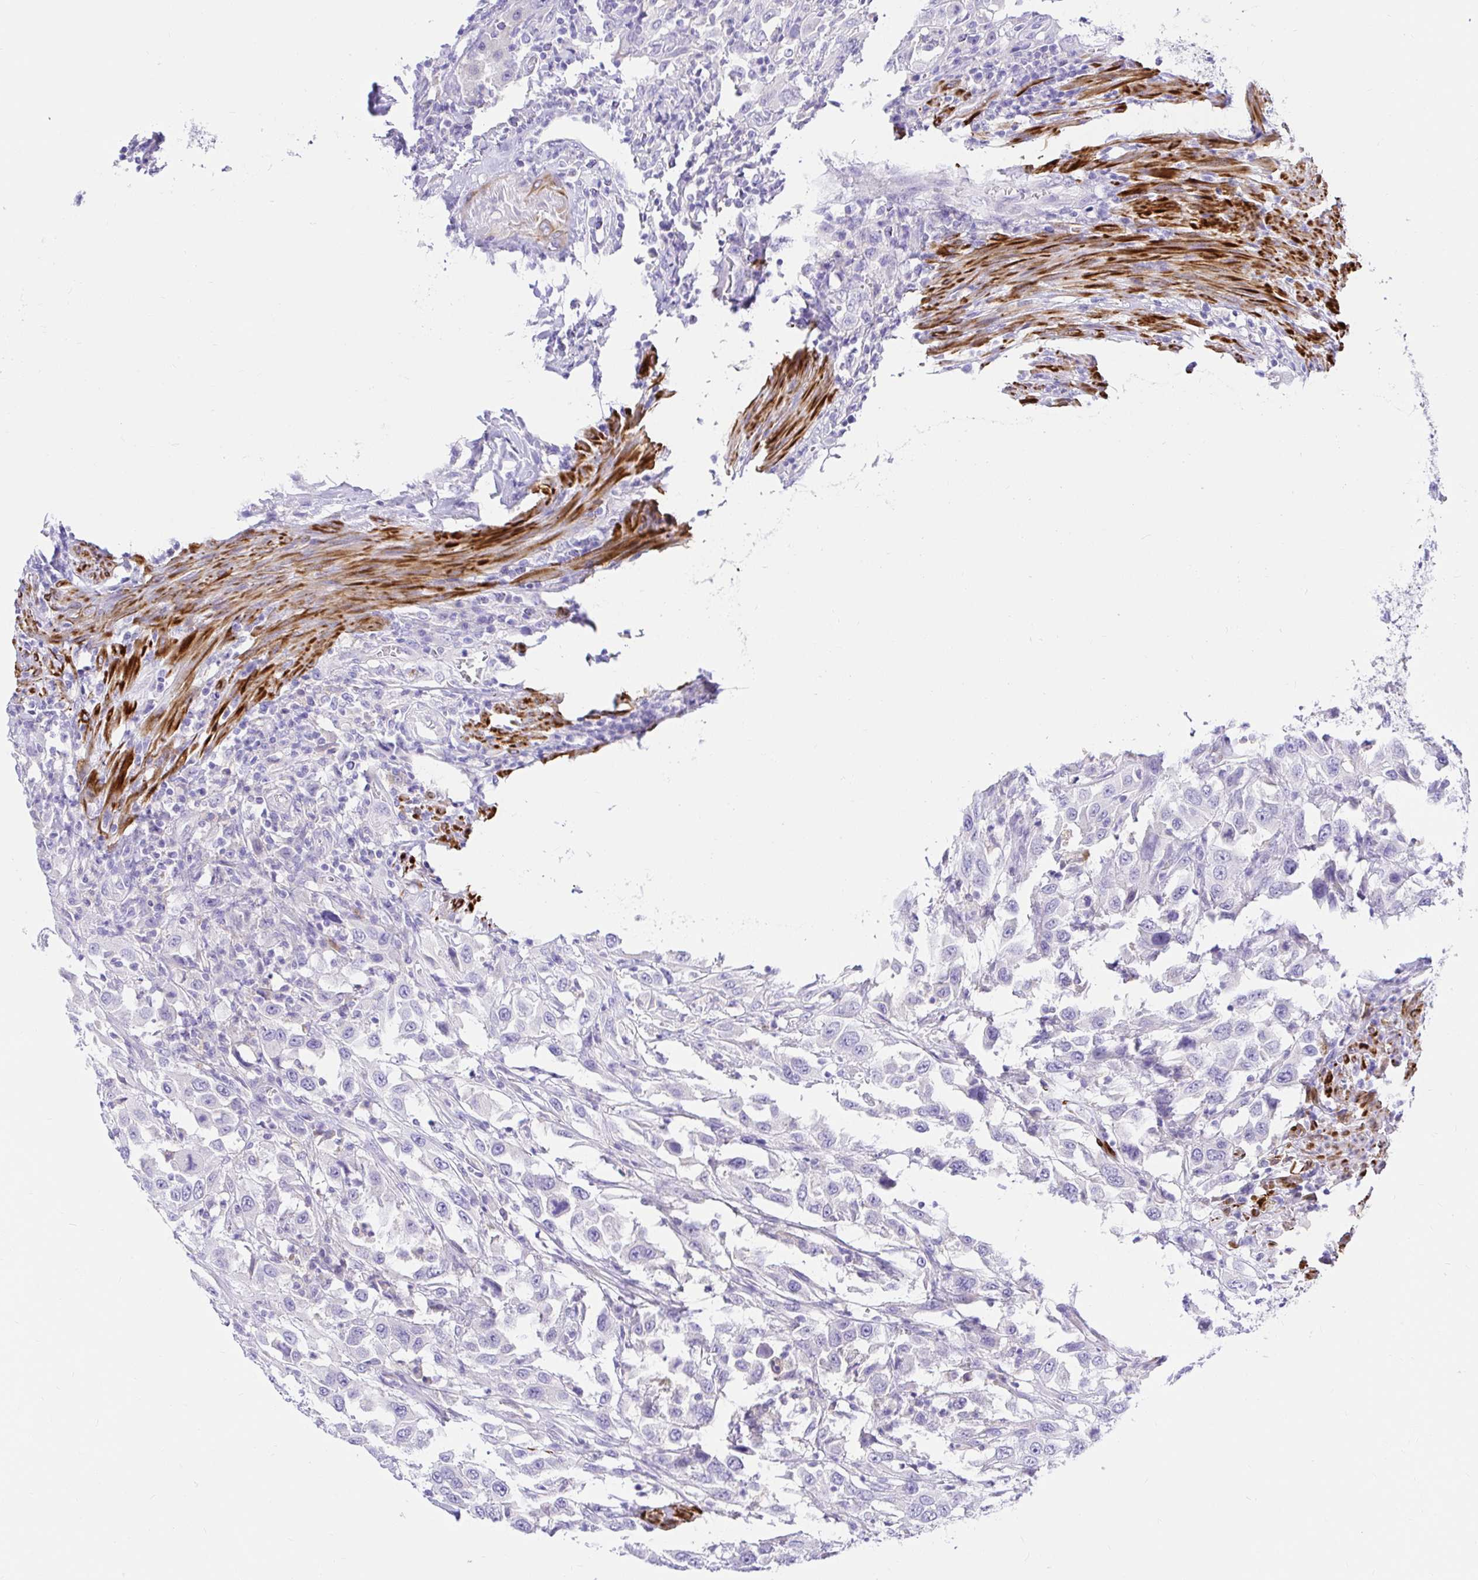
{"staining": {"intensity": "negative", "quantity": "none", "location": "none"}, "tissue": "urothelial cancer", "cell_type": "Tumor cells", "image_type": "cancer", "snomed": [{"axis": "morphology", "description": "Urothelial carcinoma, High grade"}, {"axis": "topography", "description": "Urinary bladder"}], "caption": "High-grade urothelial carcinoma was stained to show a protein in brown. There is no significant positivity in tumor cells. (Stains: DAB (3,3'-diaminobenzidine) immunohistochemistry (IHC) with hematoxylin counter stain, Microscopy: brightfield microscopy at high magnification).", "gene": "BACE2", "patient": {"sex": "male", "age": 61}}